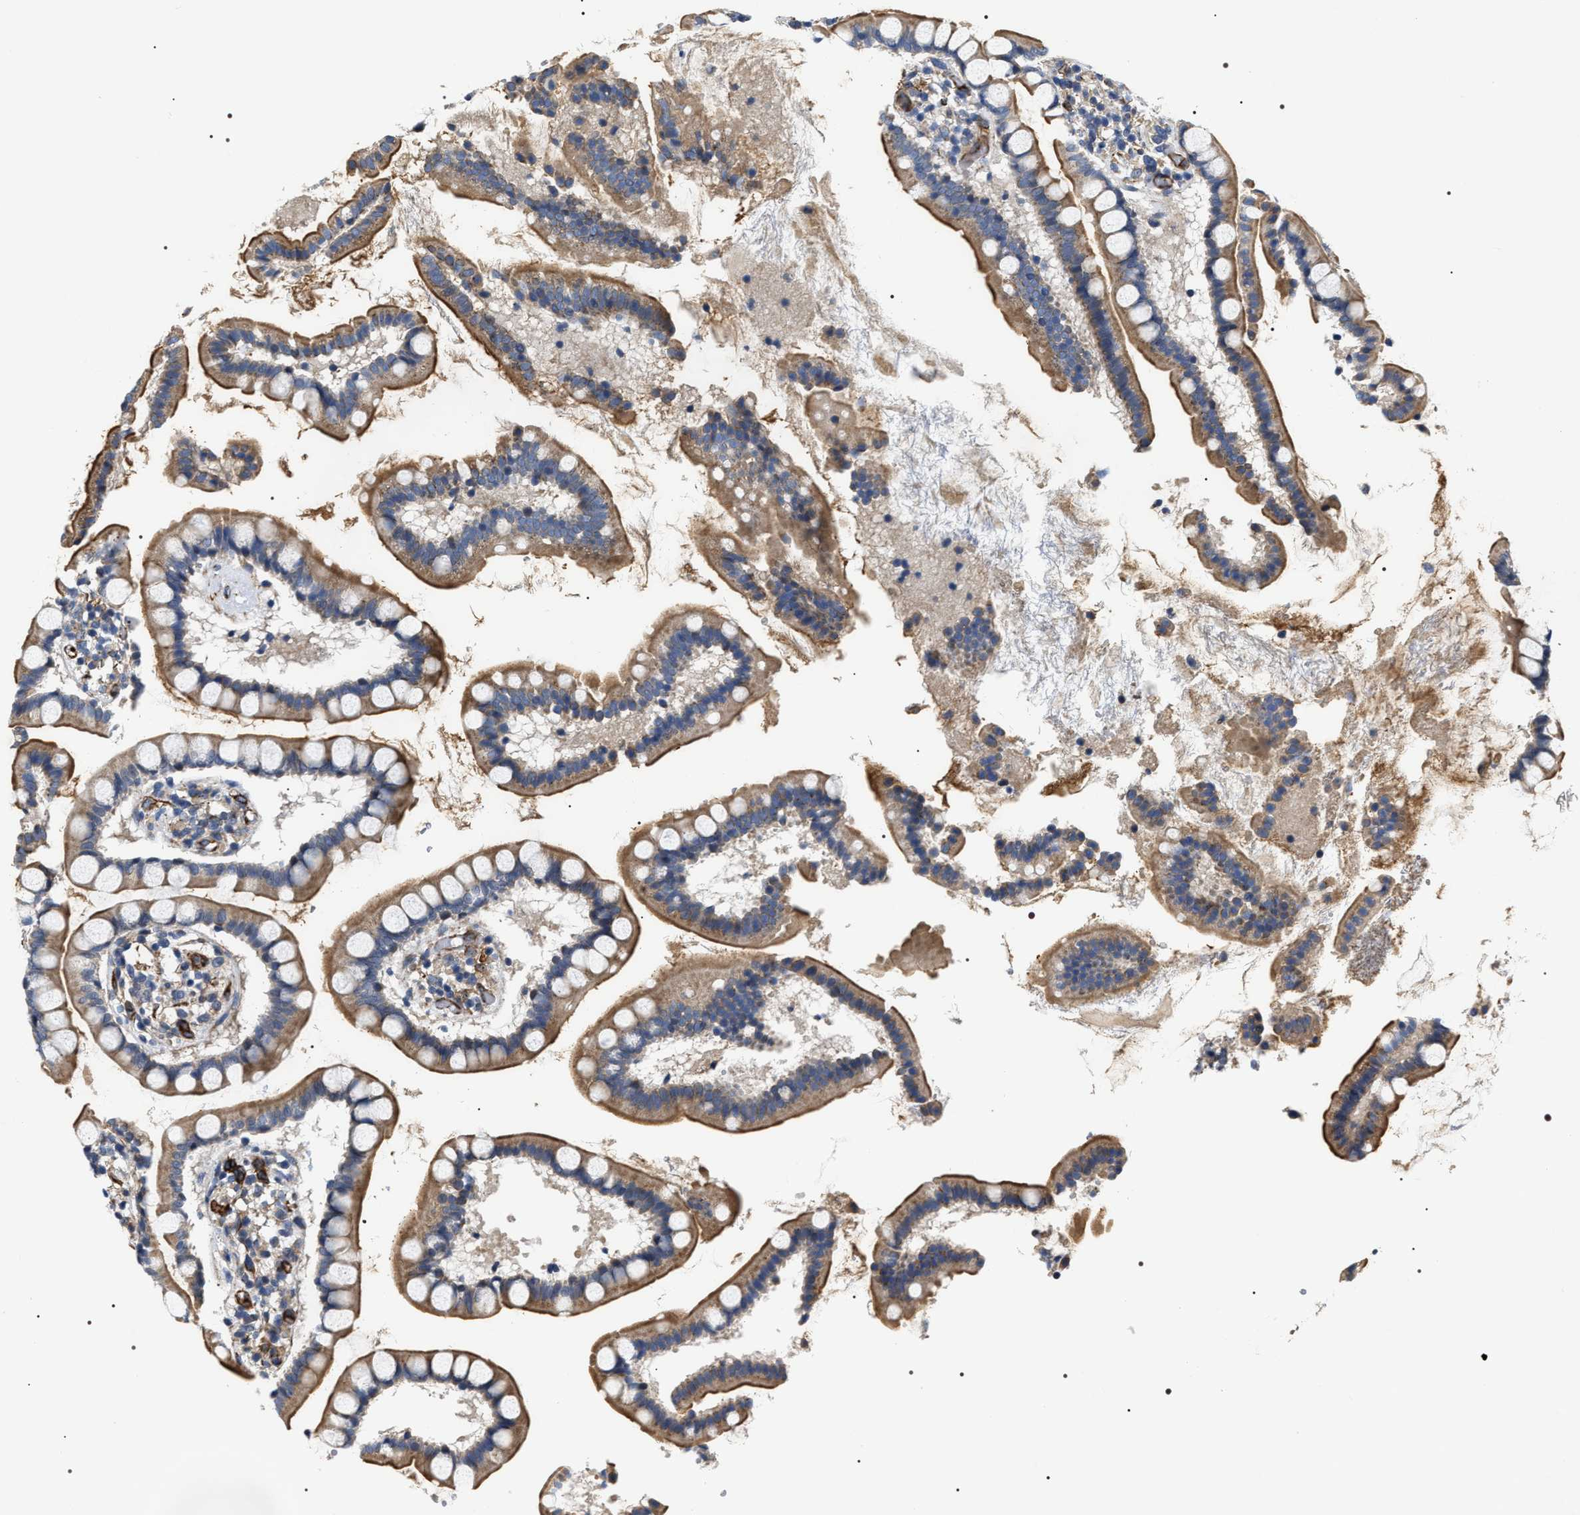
{"staining": {"intensity": "moderate", "quantity": "25%-75%", "location": "cytoplasmic/membranous"}, "tissue": "small intestine", "cell_type": "Glandular cells", "image_type": "normal", "snomed": [{"axis": "morphology", "description": "Normal tissue, NOS"}, {"axis": "topography", "description": "Small intestine"}], "caption": "High-power microscopy captured an IHC image of normal small intestine, revealing moderate cytoplasmic/membranous expression in approximately 25%-75% of glandular cells.", "gene": "PKD1L1", "patient": {"sex": "female", "age": 84}}